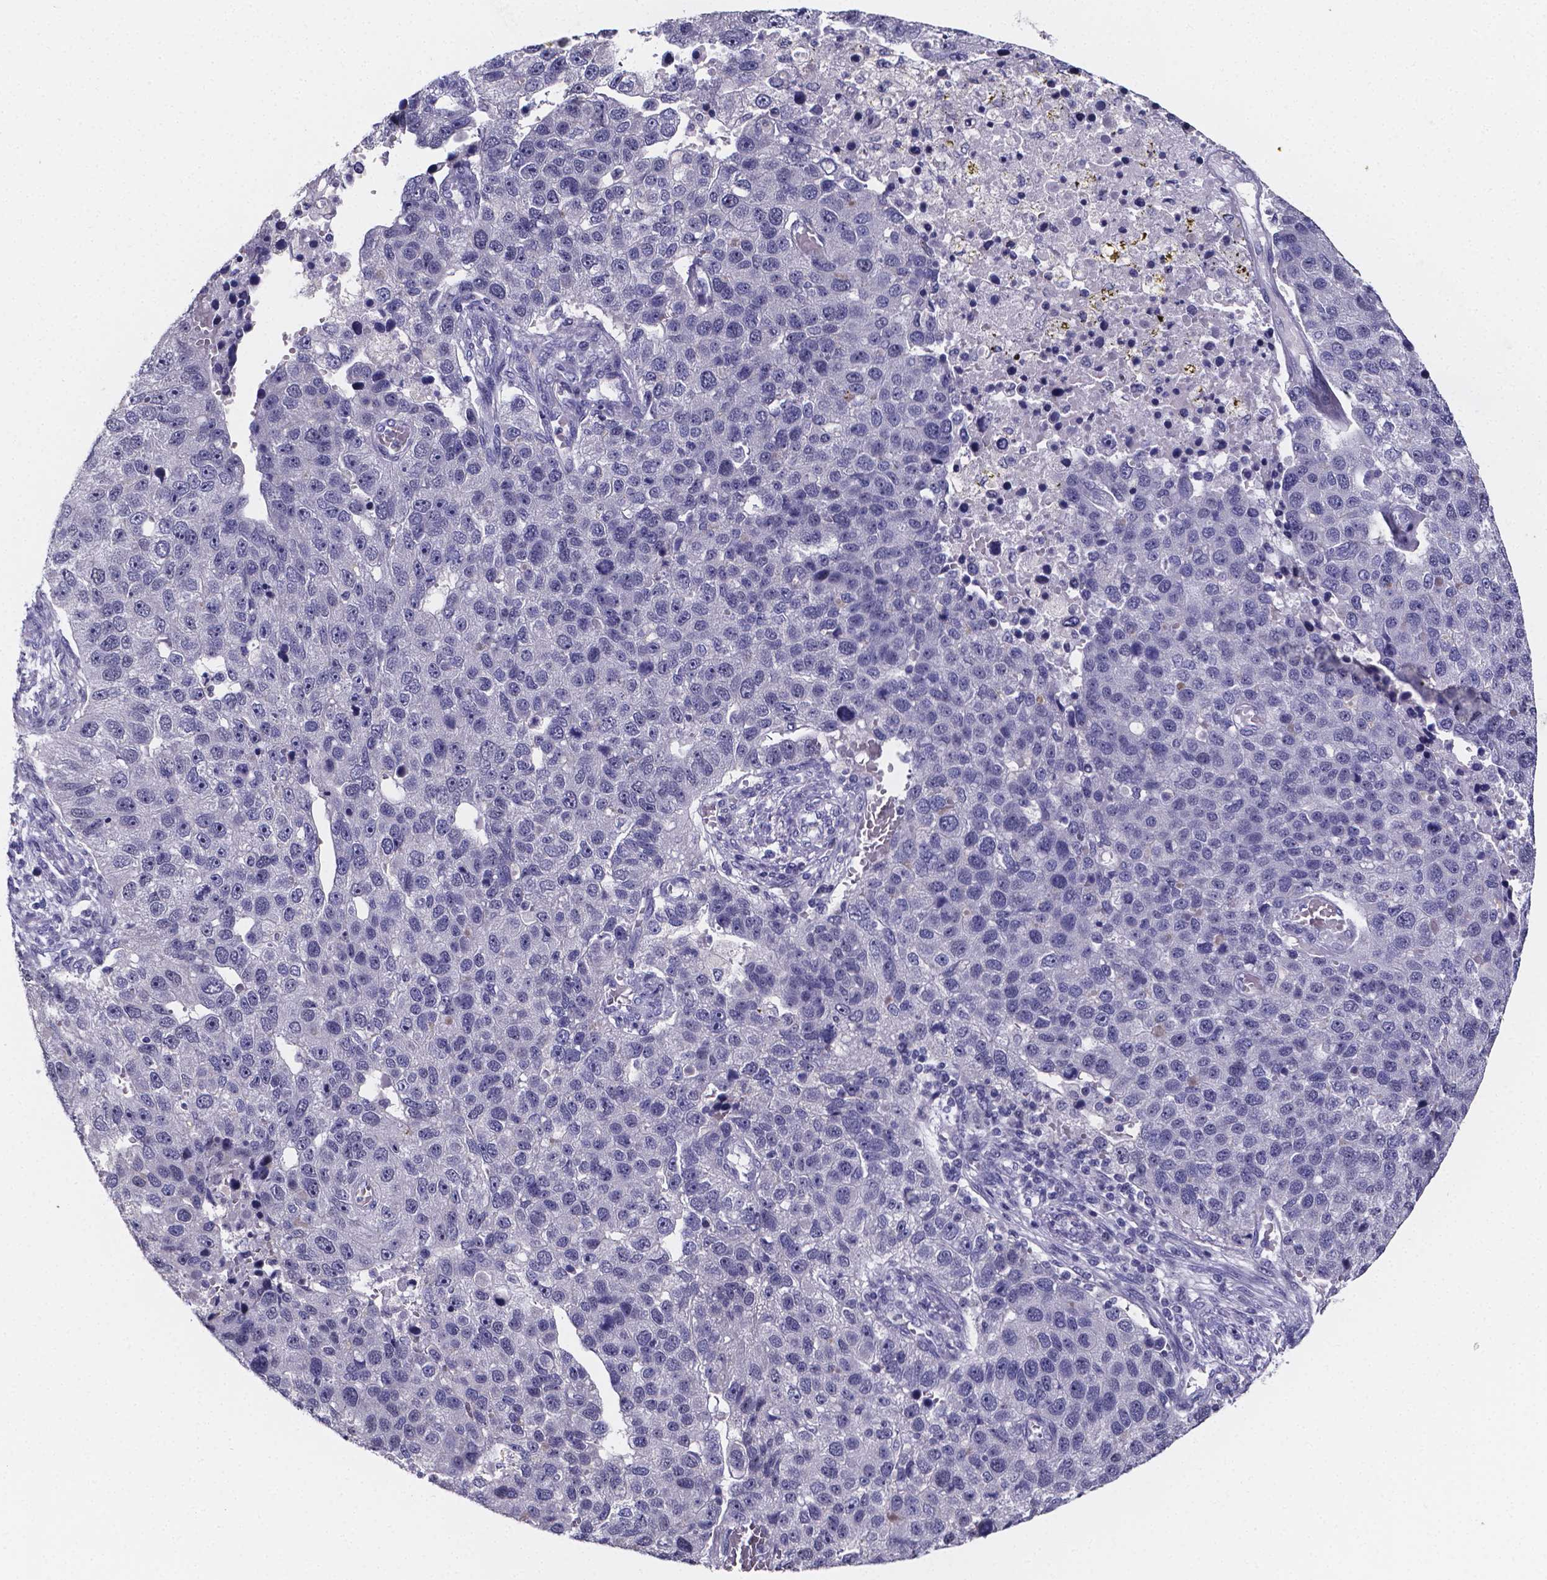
{"staining": {"intensity": "negative", "quantity": "none", "location": "none"}, "tissue": "pancreatic cancer", "cell_type": "Tumor cells", "image_type": "cancer", "snomed": [{"axis": "morphology", "description": "Adenocarcinoma, NOS"}, {"axis": "topography", "description": "Pancreas"}], "caption": "This is an immunohistochemistry (IHC) histopathology image of adenocarcinoma (pancreatic). There is no staining in tumor cells.", "gene": "IZUMO1", "patient": {"sex": "female", "age": 61}}